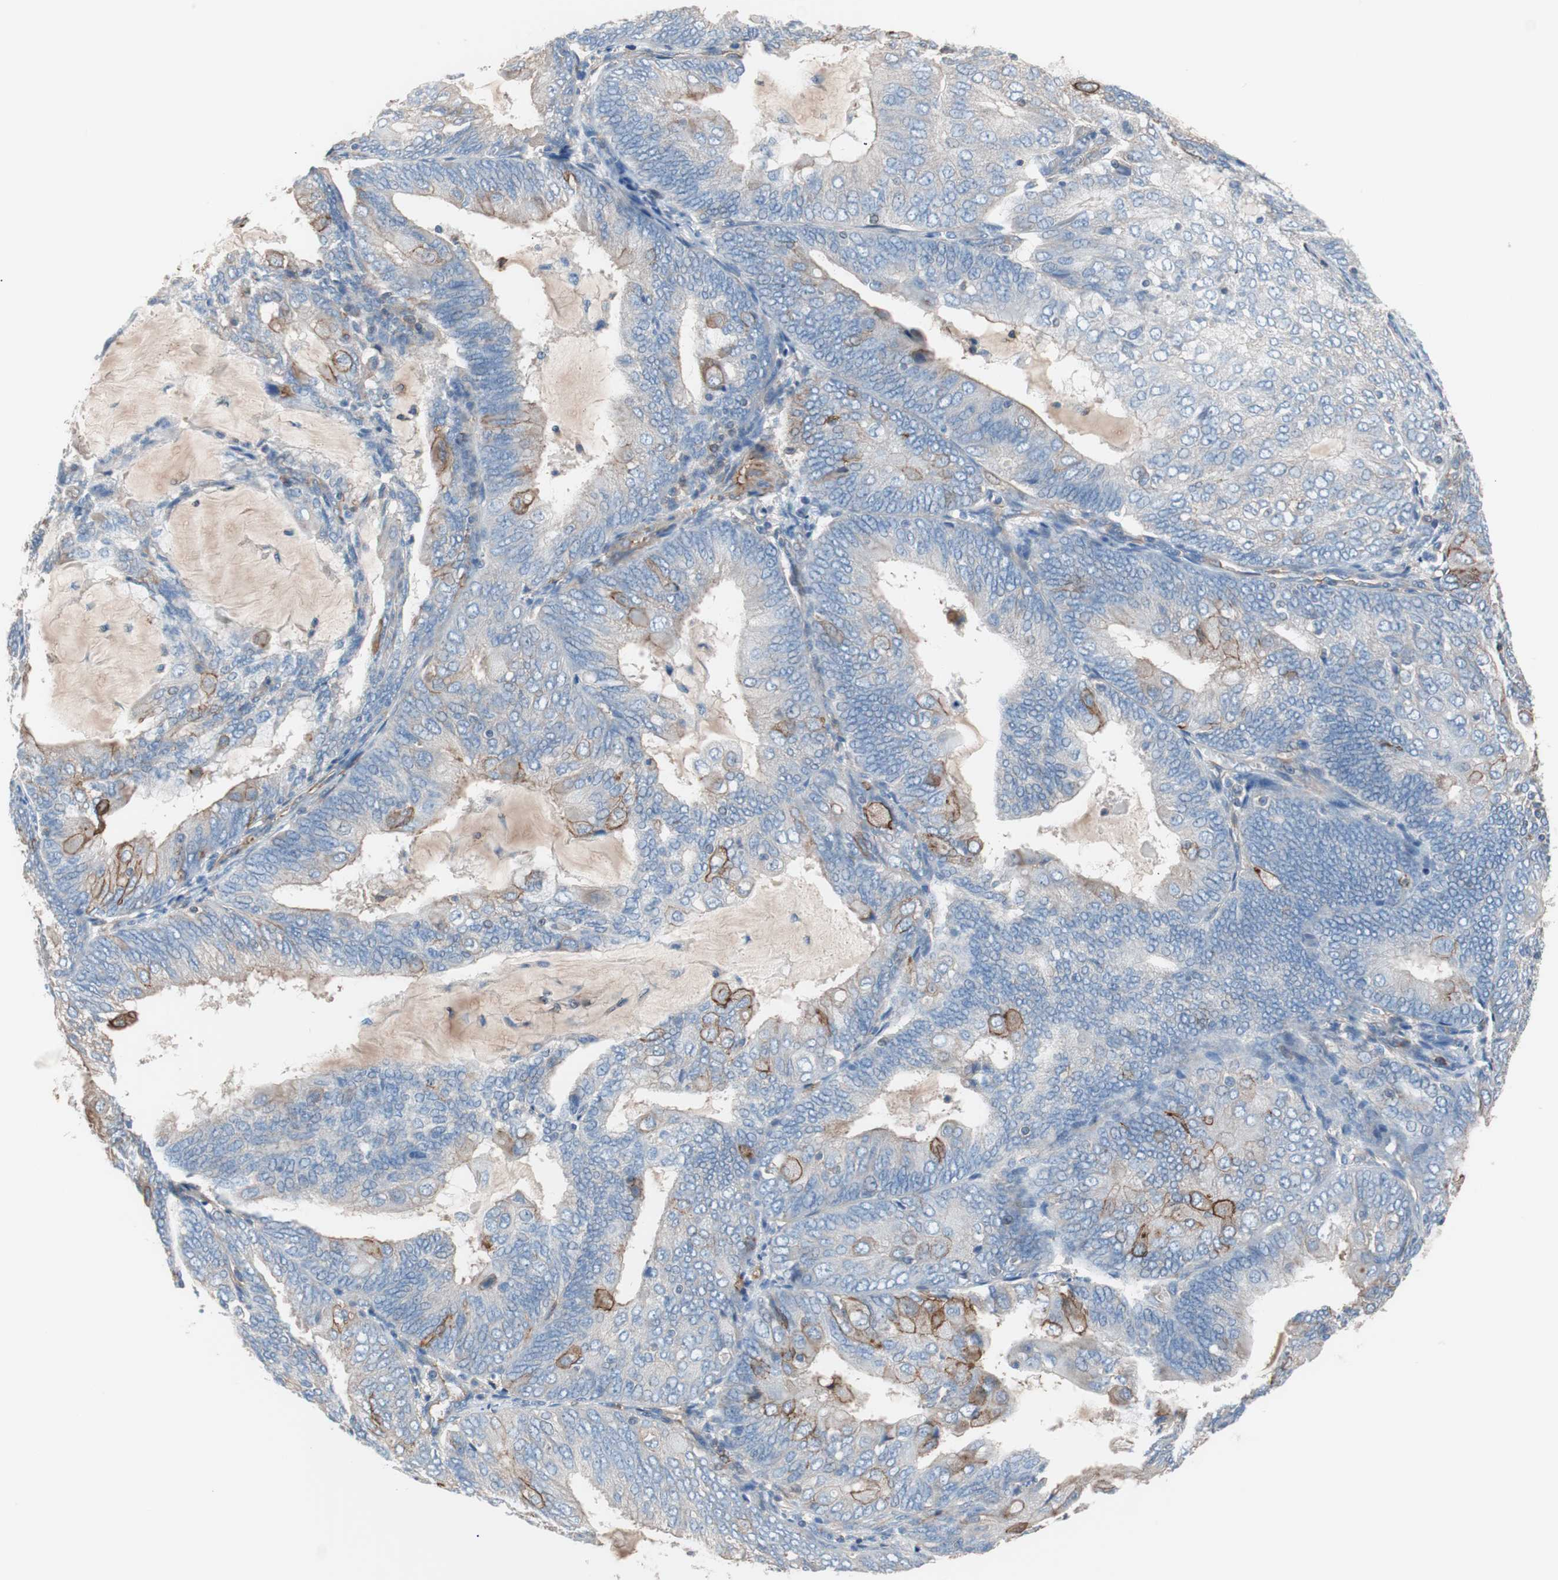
{"staining": {"intensity": "strong", "quantity": "<25%", "location": "cytoplasmic/membranous"}, "tissue": "endometrial cancer", "cell_type": "Tumor cells", "image_type": "cancer", "snomed": [{"axis": "morphology", "description": "Adenocarcinoma, NOS"}, {"axis": "topography", "description": "Endometrium"}], "caption": "High-magnification brightfield microscopy of endometrial cancer stained with DAB (brown) and counterstained with hematoxylin (blue). tumor cells exhibit strong cytoplasmic/membranous positivity is seen in approximately<25% of cells.", "gene": "GPR160", "patient": {"sex": "female", "age": 81}}